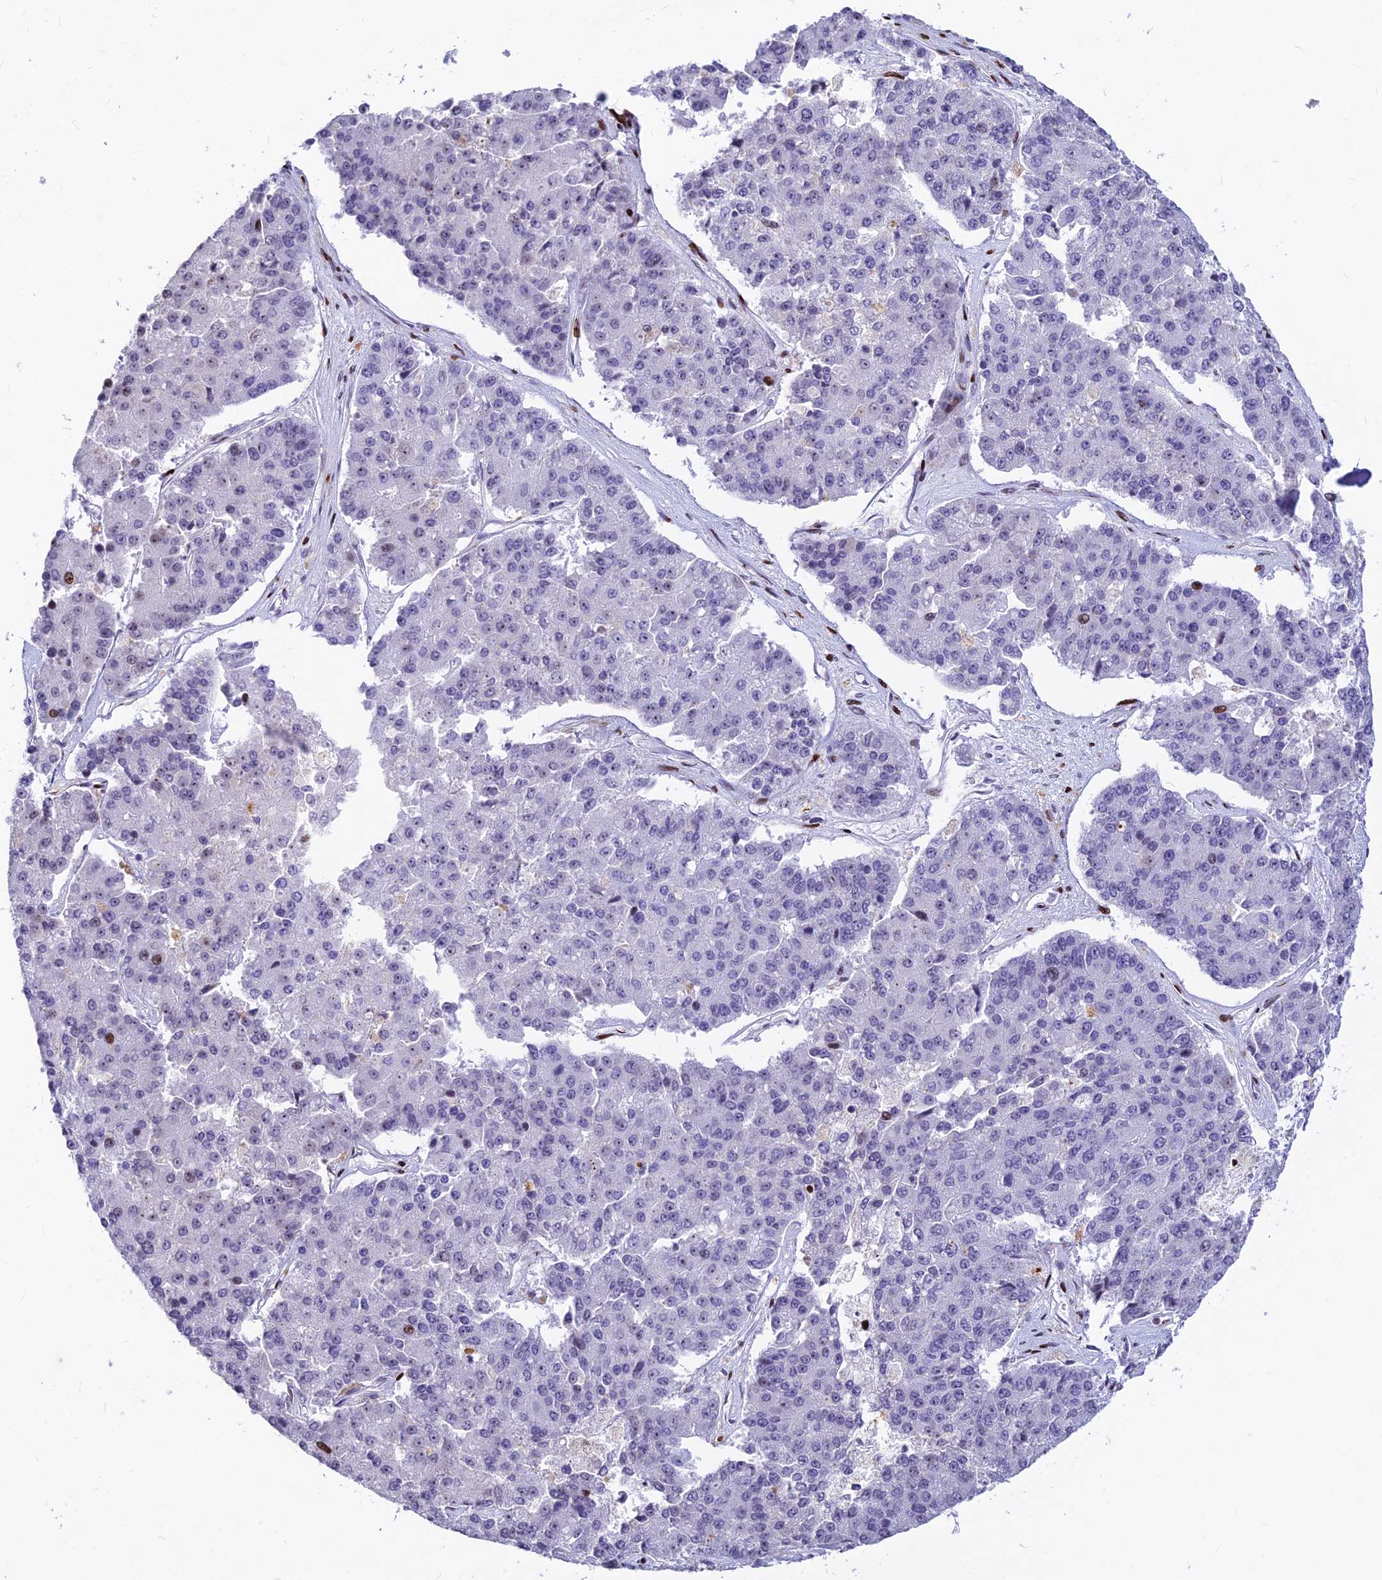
{"staining": {"intensity": "moderate", "quantity": "<25%", "location": "nuclear"}, "tissue": "pancreatic cancer", "cell_type": "Tumor cells", "image_type": "cancer", "snomed": [{"axis": "morphology", "description": "Adenocarcinoma, NOS"}, {"axis": "topography", "description": "Pancreas"}], "caption": "Pancreatic cancer (adenocarcinoma) tissue exhibits moderate nuclear expression in approximately <25% of tumor cells, visualized by immunohistochemistry. (Brightfield microscopy of DAB IHC at high magnification).", "gene": "PRPS1", "patient": {"sex": "male", "age": 50}}